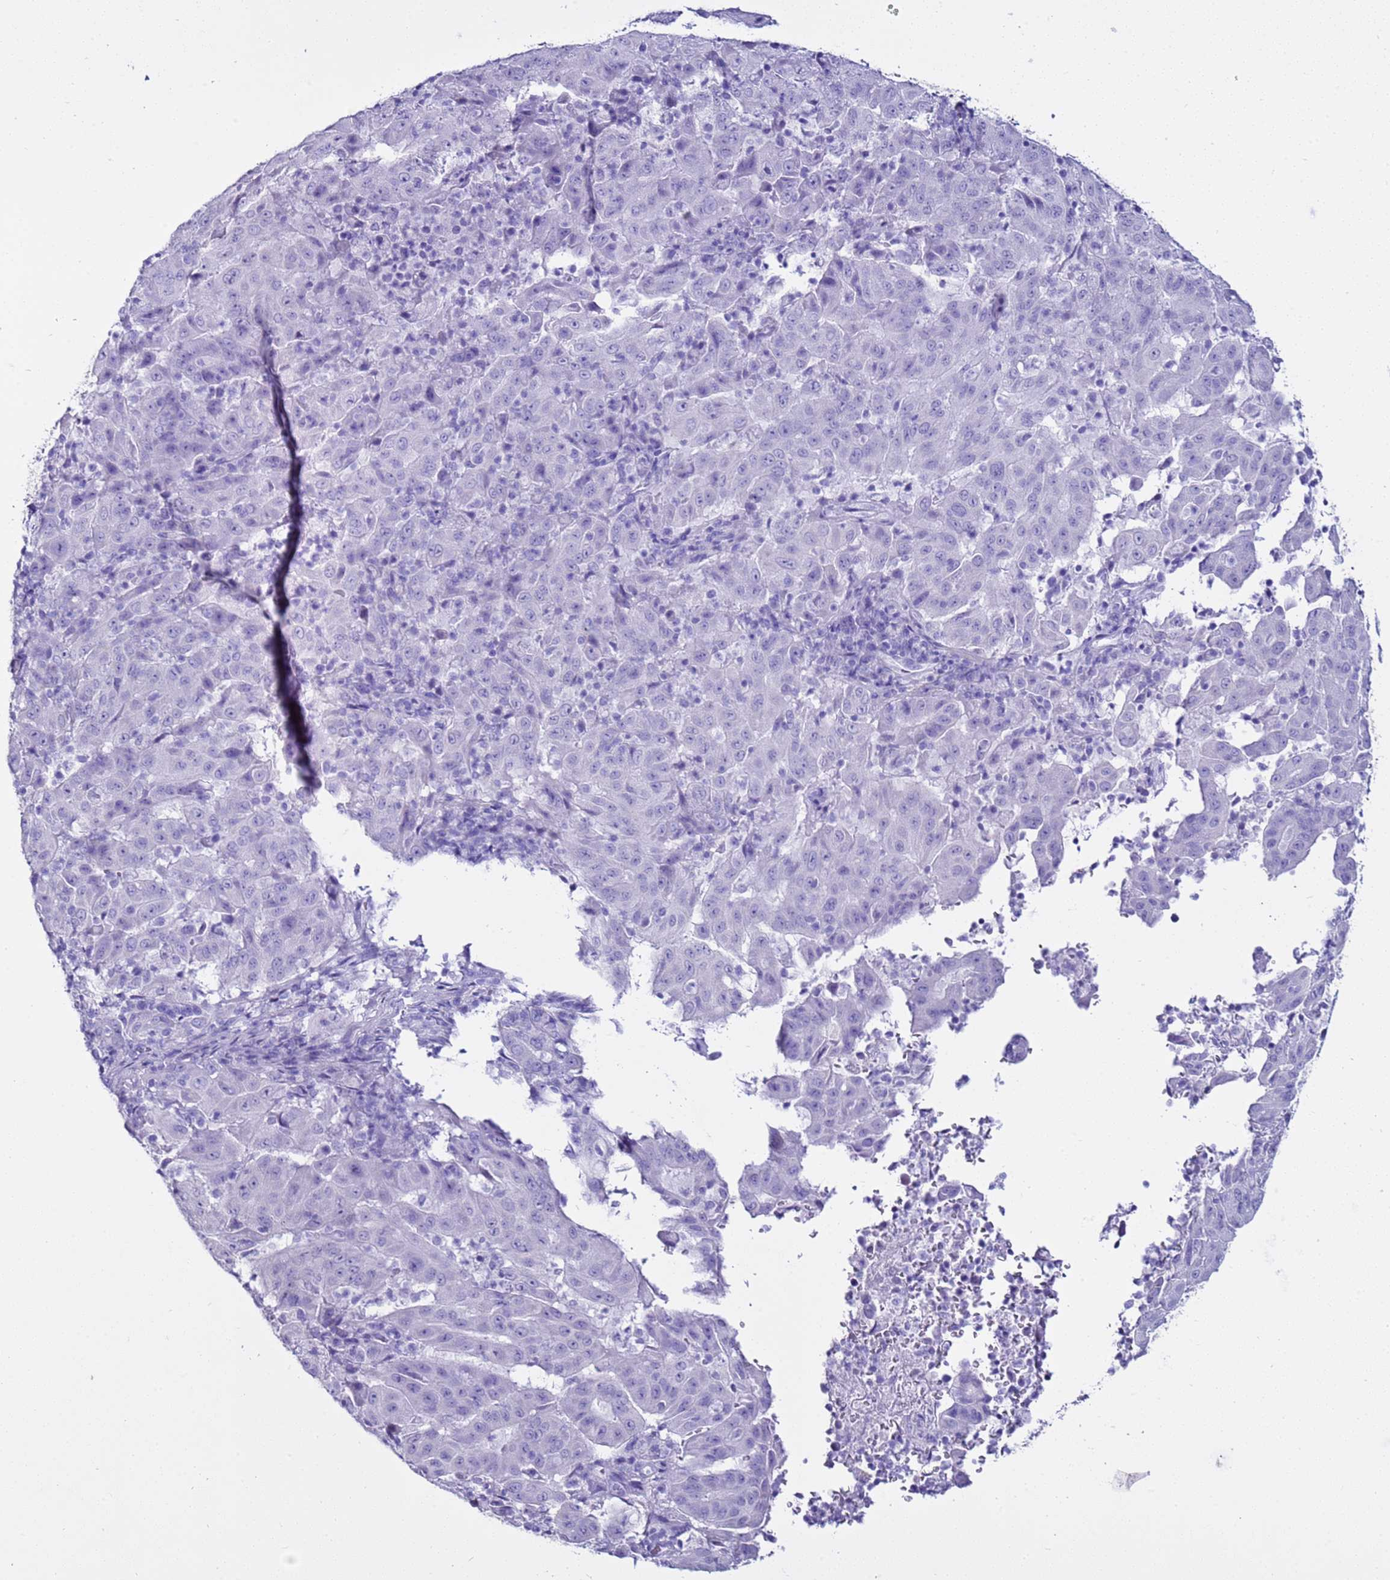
{"staining": {"intensity": "negative", "quantity": "none", "location": "none"}, "tissue": "pancreatic cancer", "cell_type": "Tumor cells", "image_type": "cancer", "snomed": [{"axis": "morphology", "description": "Adenocarcinoma, NOS"}, {"axis": "topography", "description": "Pancreas"}], "caption": "High magnification brightfield microscopy of pancreatic cancer (adenocarcinoma) stained with DAB (3,3'-diaminobenzidine) (brown) and counterstained with hematoxylin (blue): tumor cells show no significant staining.", "gene": "LCMT1", "patient": {"sex": "male", "age": 63}}